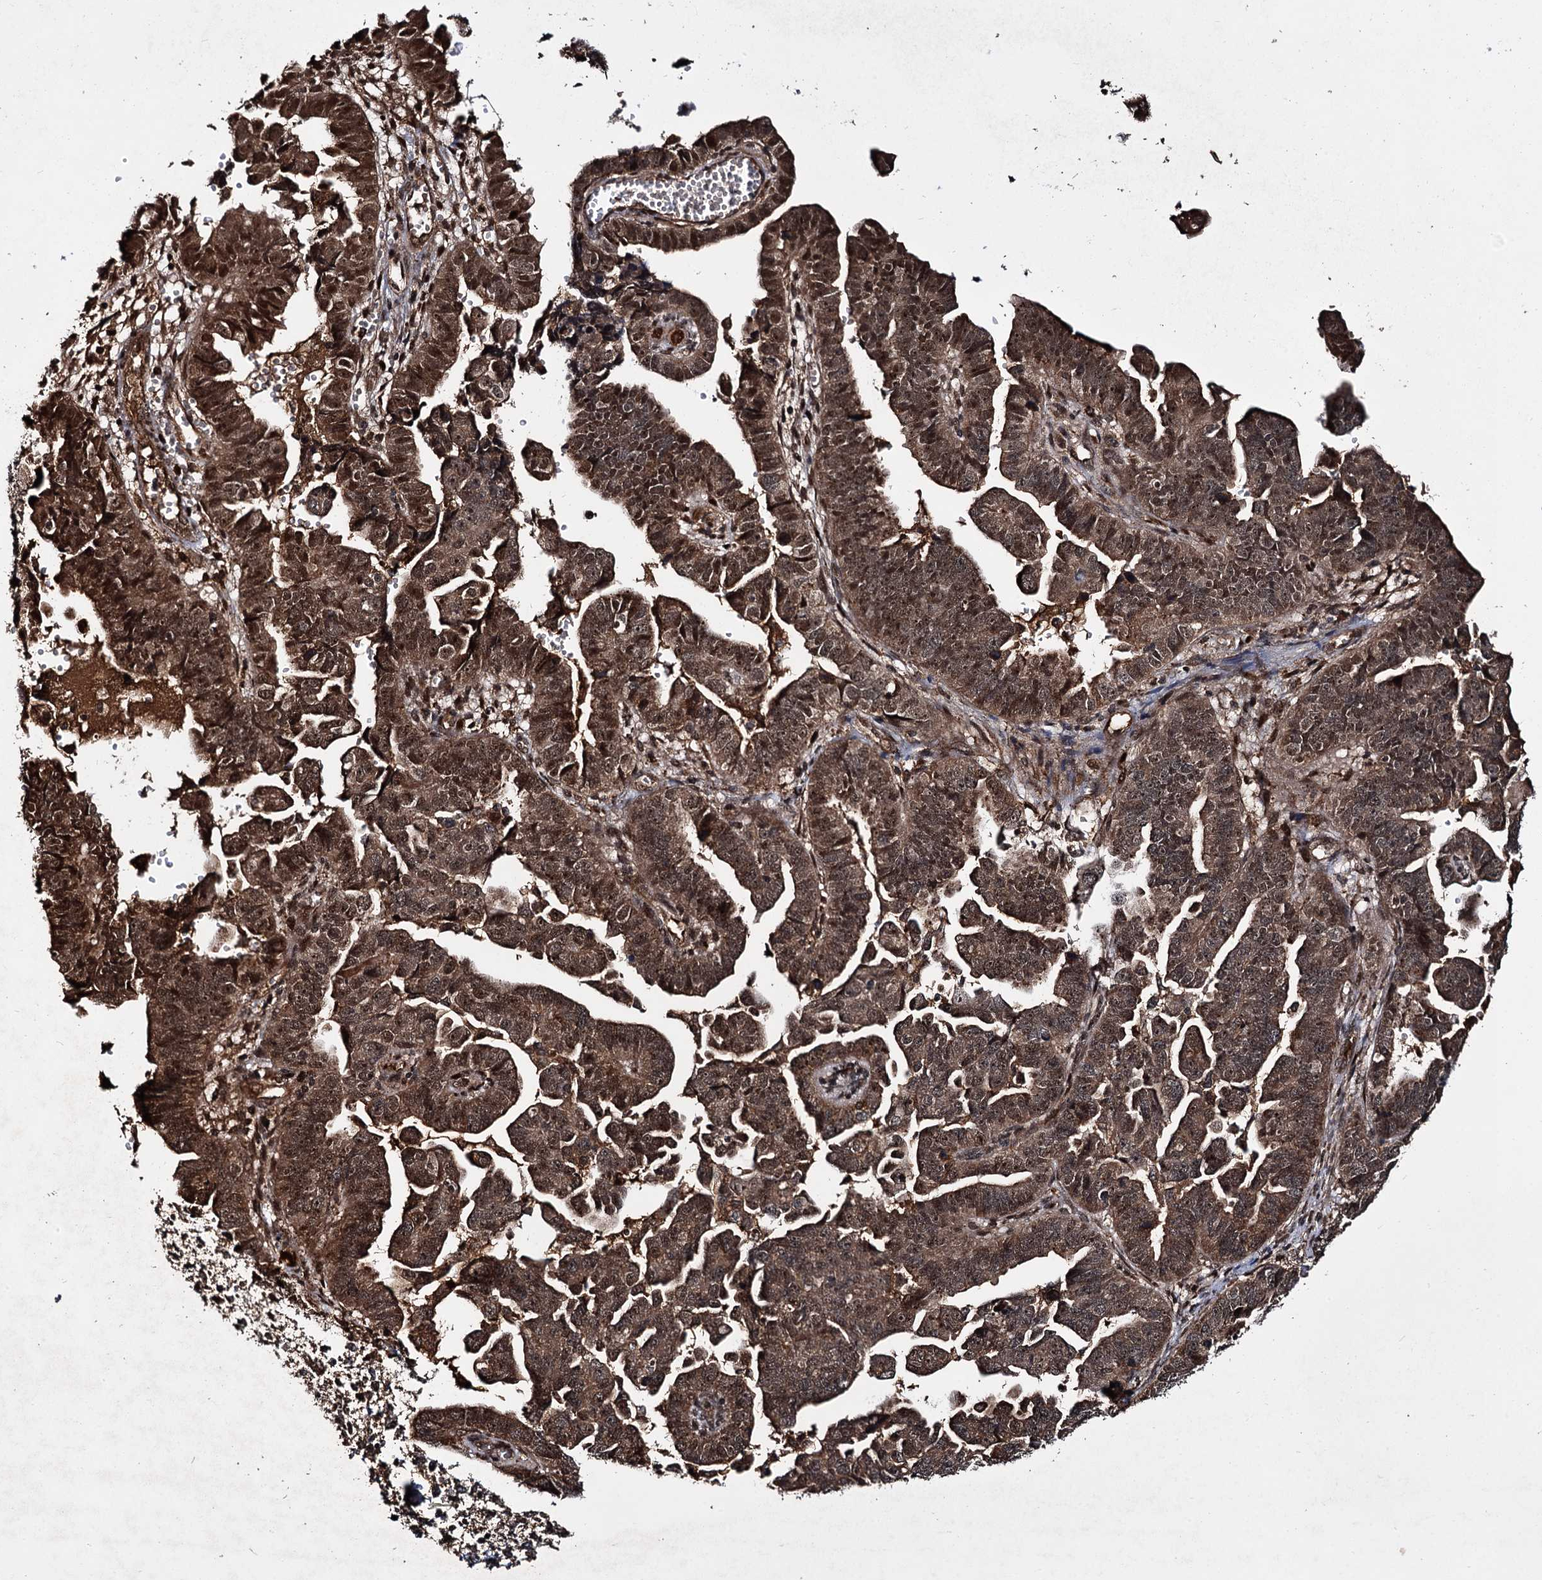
{"staining": {"intensity": "moderate", "quantity": ">75%", "location": "cytoplasmic/membranous,nuclear"}, "tissue": "endometrial cancer", "cell_type": "Tumor cells", "image_type": "cancer", "snomed": [{"axis": "morphology", "description": "Adenocarcinoma, NOS"}, {"axis": "topography", "description": "Endometrium"}], "caption": "Immunohistochemistry (IHC) image of neoplastic tissue: adenocarcinoma (endometrial) stained using immunohistochemistry (IHC) shows medium levels of moderate protein expression localized specifically in the cytoplasmic/membranous and nuclear of tumor cells, appearing as a cytoplasmic/membranous and nuclear brown color.", "gene": "CEP192", "patient": {"sex": "female", "age": 75}}